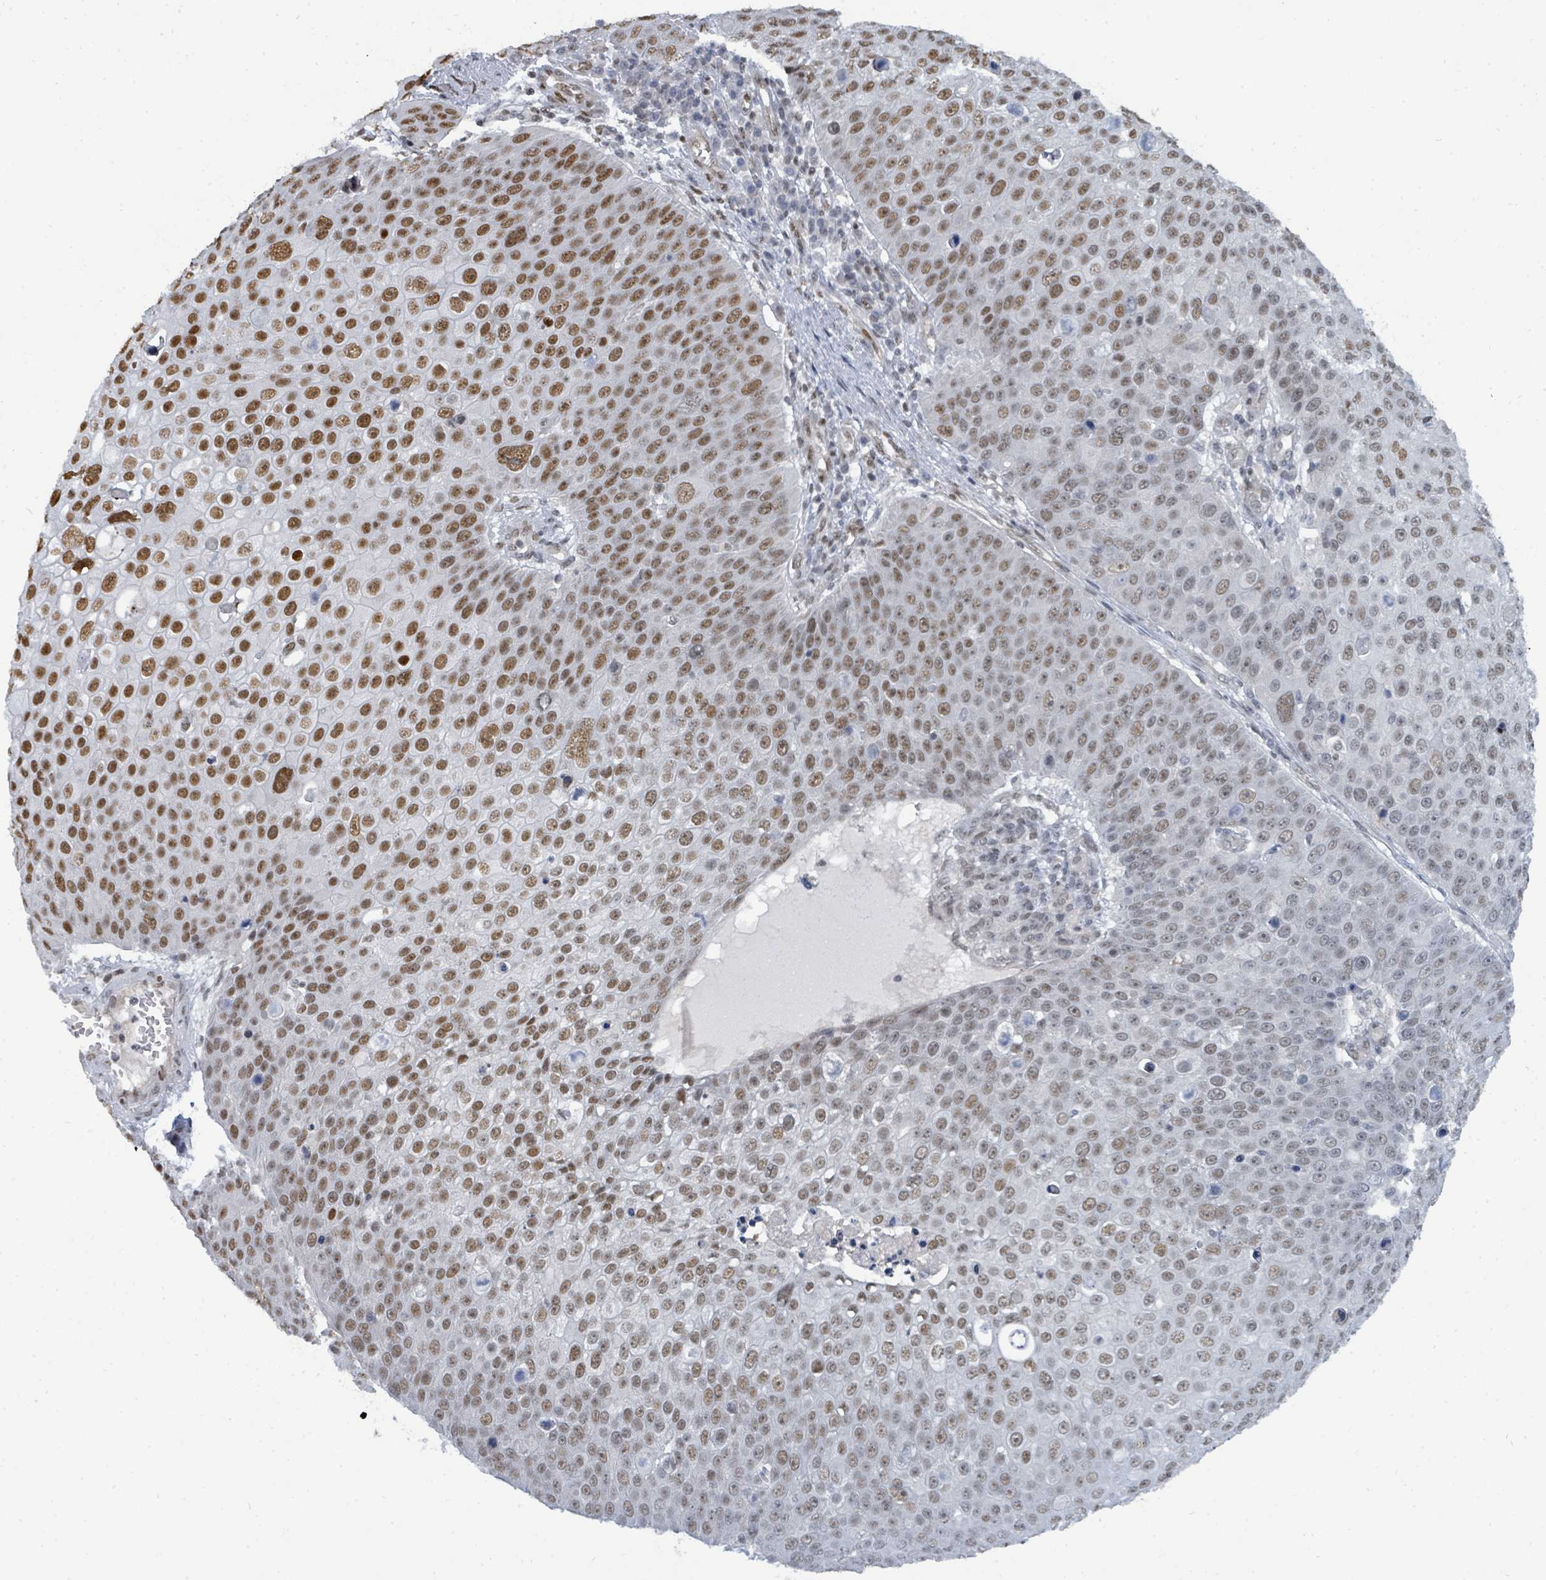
{"staining": {"intensity": "moderate", "quantity": ">75%", "location": "nuclear"}, "tissue": "skin cancer", "cell_type": "Tumor cells", "image_type": "cancer", "snomed": [{"axis": "morphology", "description": "Squamous cell carcinoma, NOS"}, {"axis": "topography", "description": "Skin"}], "caption": "Brown immunohistochemical staining in human skin squamous cell carcinoma reveals moderate nuclear expression in approximately >75% of tumor cells. (DAB (3,3'-diaminobenzidine) IHC, brown staining for protein, blue staining for nuclei).", "gene": "SUMO4", "patient": {"sex": "male", "age": 71}}